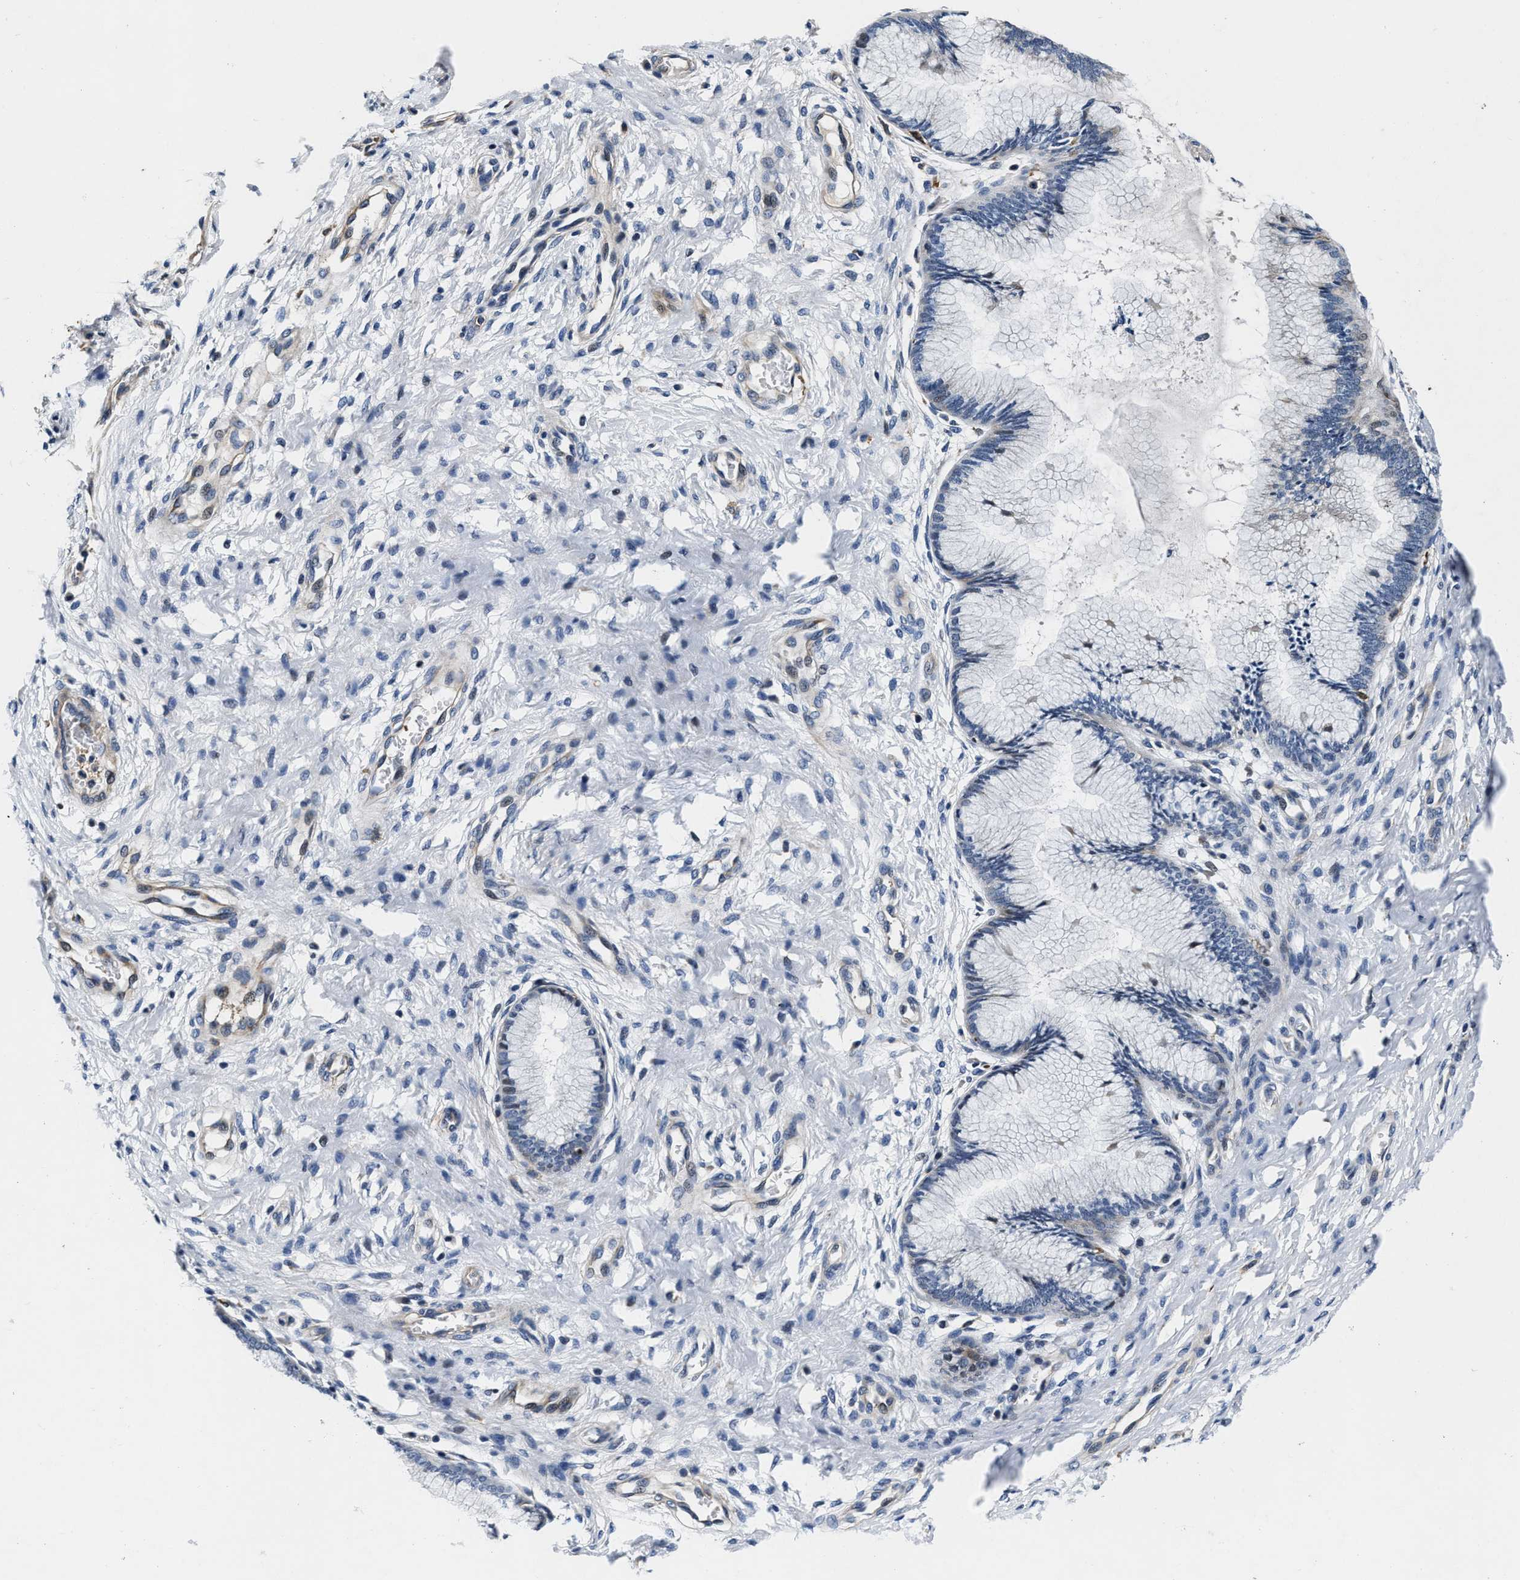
{"staining": {"intensity": "negative", "quantity": "none", "location": "none"}, "tissue": "cervix", "cell_type": "Glandular cells", "image_type": "normal", "snomed": [{"axis": "morphology", "description": "Normal tissue, NOS"}, {"axis": "topography", "description": "Cervix"}], "caption": "Glandular cells are negative for protein expression in benign human cervix. (DAB immunohistochemistry (IHC) with hematoxylin counter stain).", "gene": "C2orf66", "patient": {"sex": "female", "age": 55}}